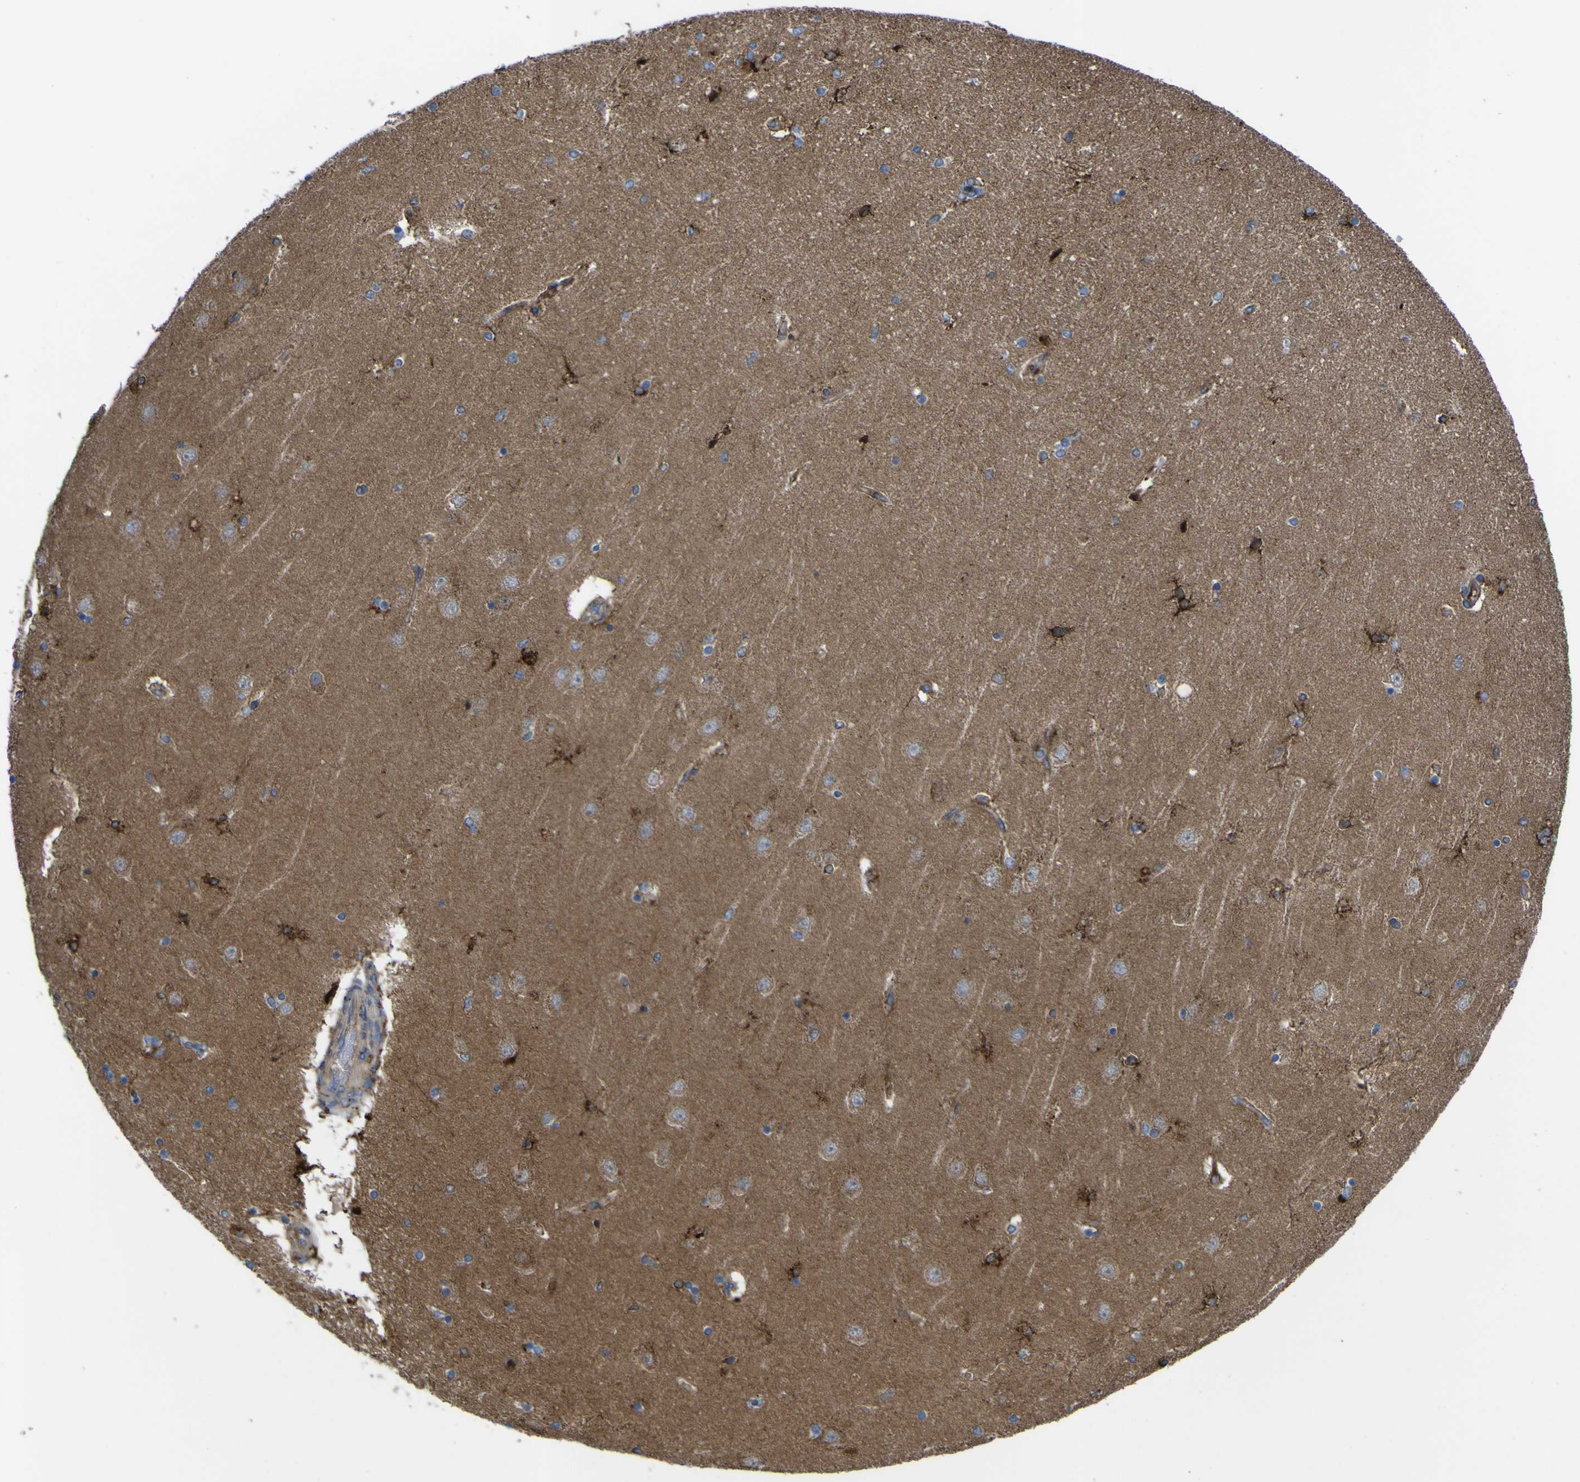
{"staining": {"intensity": "strong", "quantity": "<25%", "location": "cytoplasmic/membranous"}, "tissue": "hippocampus", "cell_type": "Glial cells", "image_type": "normal", "snomed": [{"axis": "morphology", "description": "Normal tissue, NOS"}, {"axis": "topography", "description": "Hippocampus"}], "caption": "Immunohistochemical staining of unremarkable hippocampus exhibits medium levels of strong cytoplasmic/membranous positivity in about <25% of glial cells. The staining was performed using DAB (3,3'-diaminobenzidine) to visualize the protein expression in brown, while the nuclei were stained in blue with hematoxylin (Magnification: 20x).", "gene": "CST3", "patient": {"sex": "female", "age": 54}}